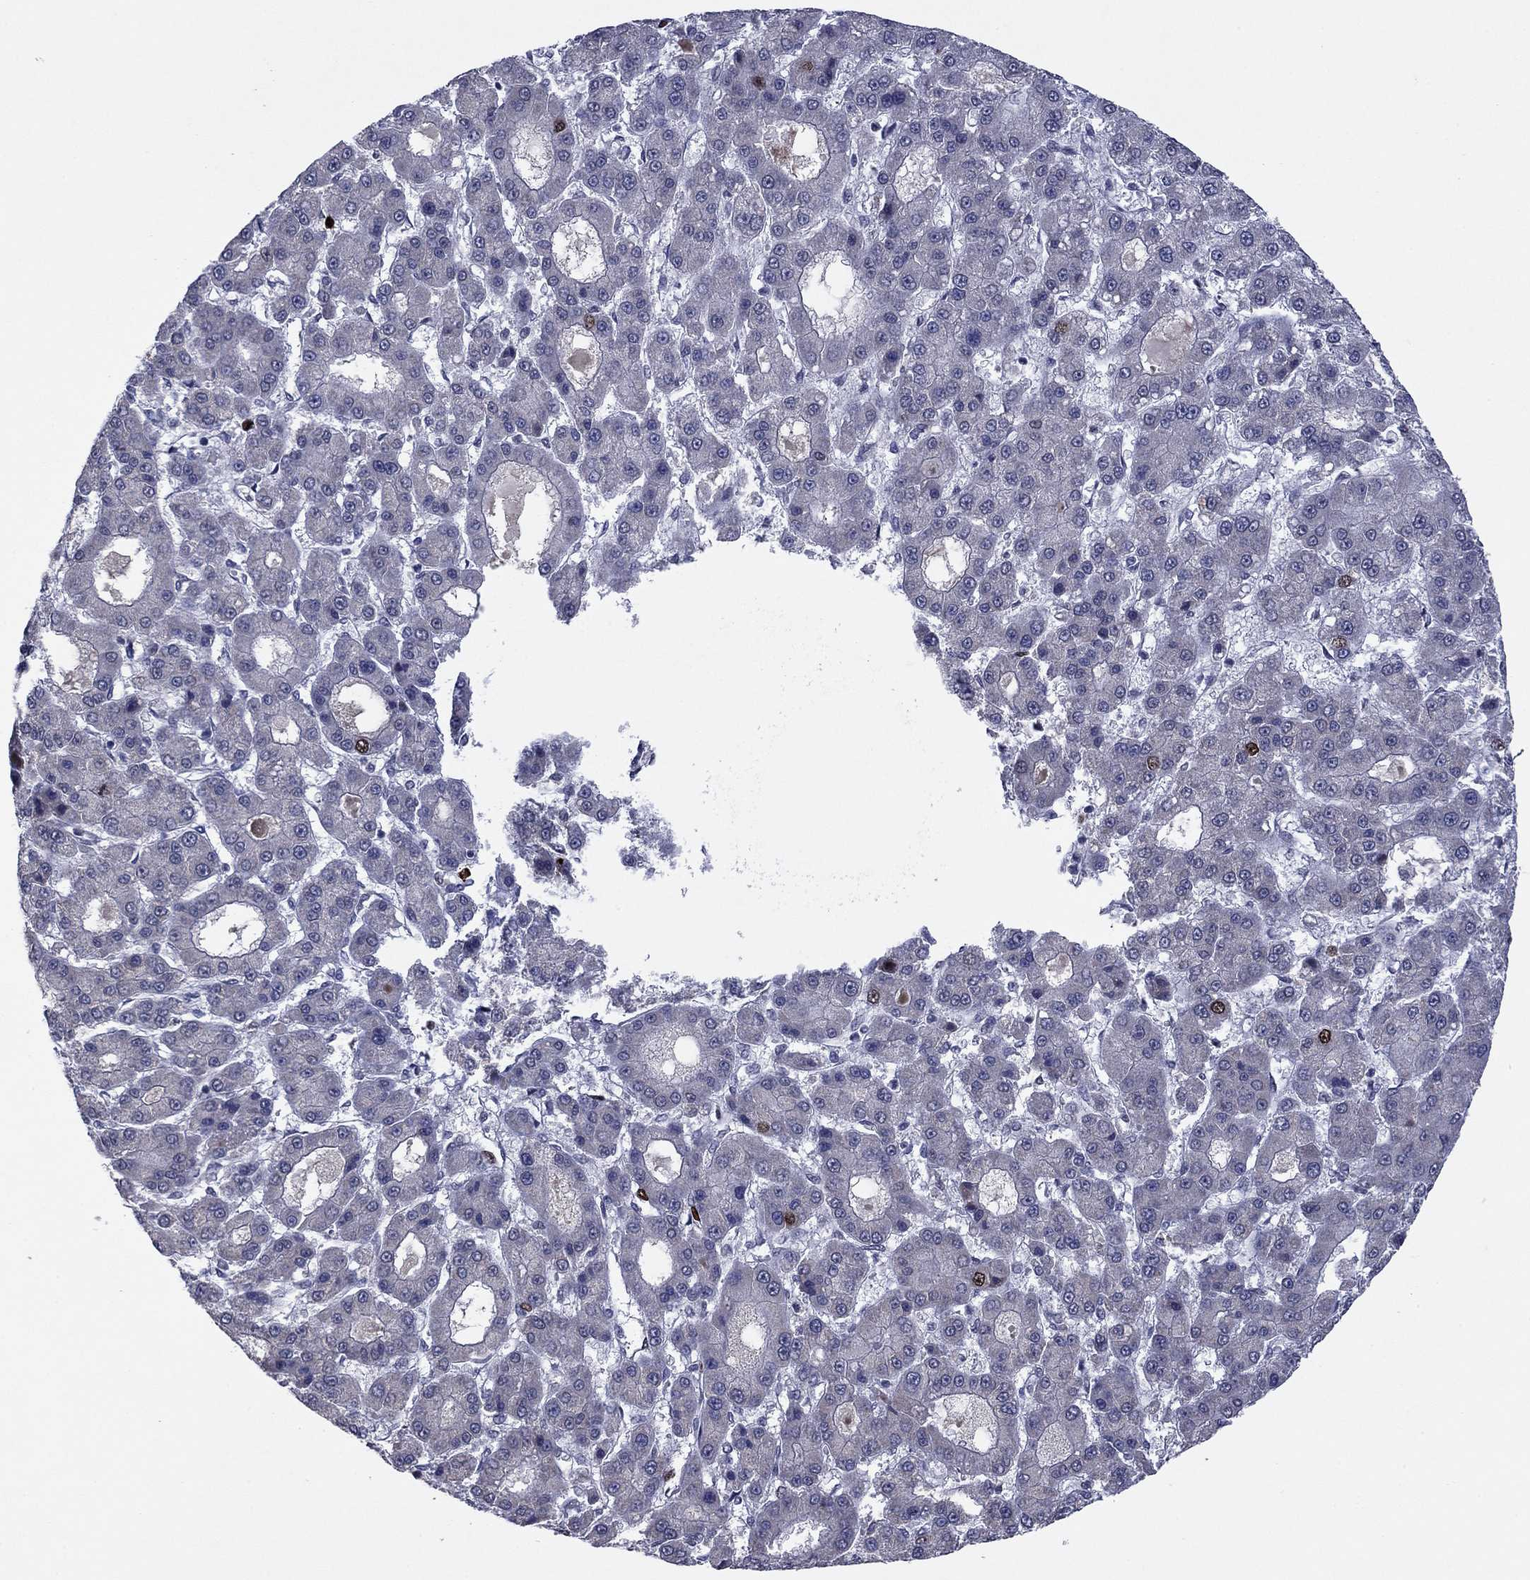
{"staining": {"intensity": "strong", "quantity": "<25%", "location": "nuclear"}, "tissue": "liver cancer", "cell_type": "Tumor cells", "image_type": "cancer", "snomed": [{"axis": "morphology", "description": "Carcinoma, Hepatocellular, NOS"}, {"axis": "topography", "description": "Liver"}], "caption": "Hepatocellular carcinoma (liver) was stained to show a protein in brown. There is medium levels of strong nuclear expression in about <25% of tumor cells.", "gene": "CDCA5", "patient": {"sex": "male", "age": 70}}